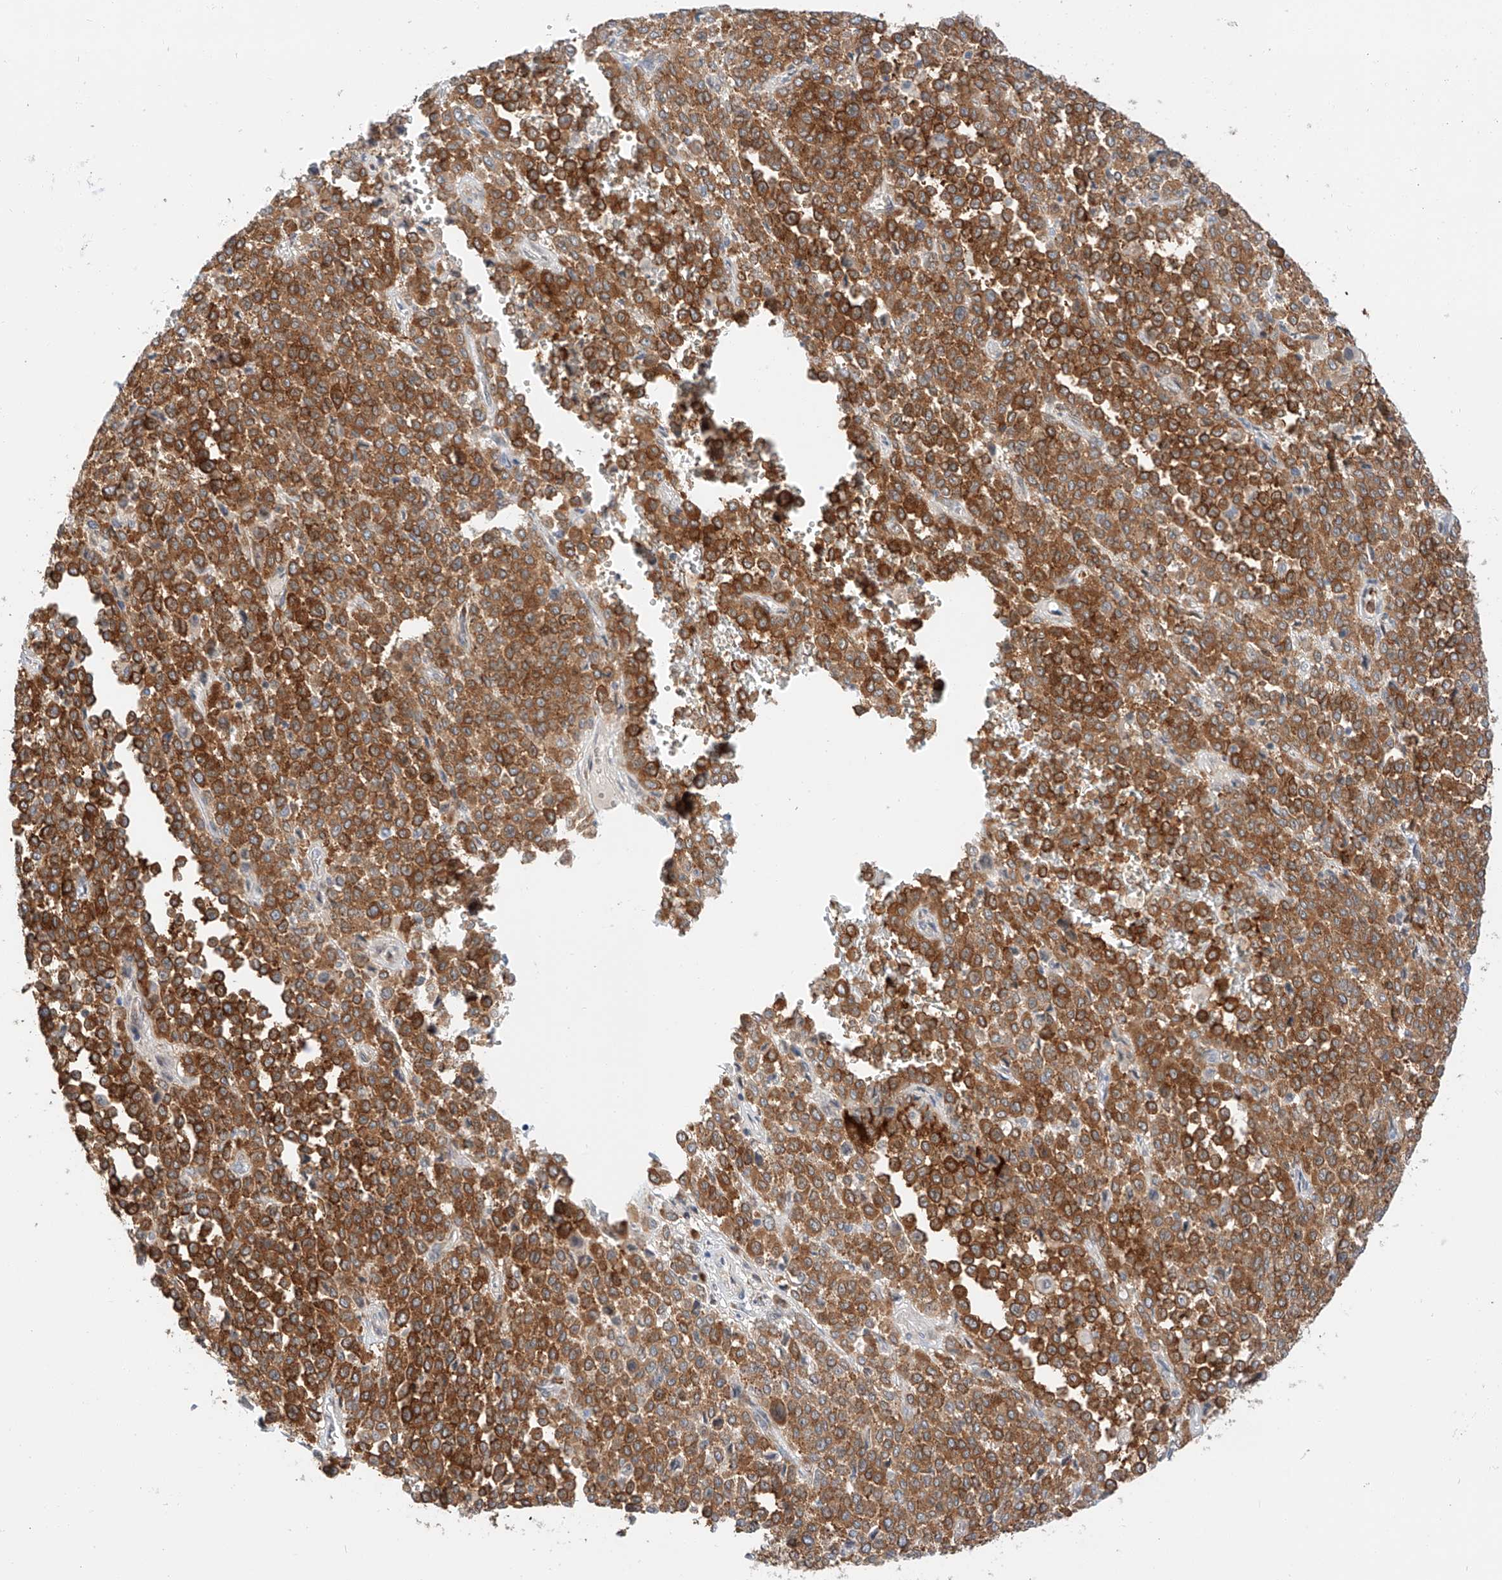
{"staining": {"intensity": "moderate", "quantity": ">75%", "location": "cytoplasmic/membranous"}, "tissue": "melanoma", "cell_type": "Tumor cells", "image_type": "cancer", "snomed": [{"axis": "morphology", "description": "Malignant melanoma, Metastatic site"}, {"axis": "topography", "description": "Pancreas"}], "caption": "Immunohistochemistry image of neoplastic tissue: melanoma stained using immunohistochemistry reveals medium levels of moderate protein expression localized specifically in the cytoplasmic/membranous of tumor cells, appearing as a cytoplasmic/membranous brown color.", "gene": "CARMIL1", "patient": {"sex": "female", "age": 30}}